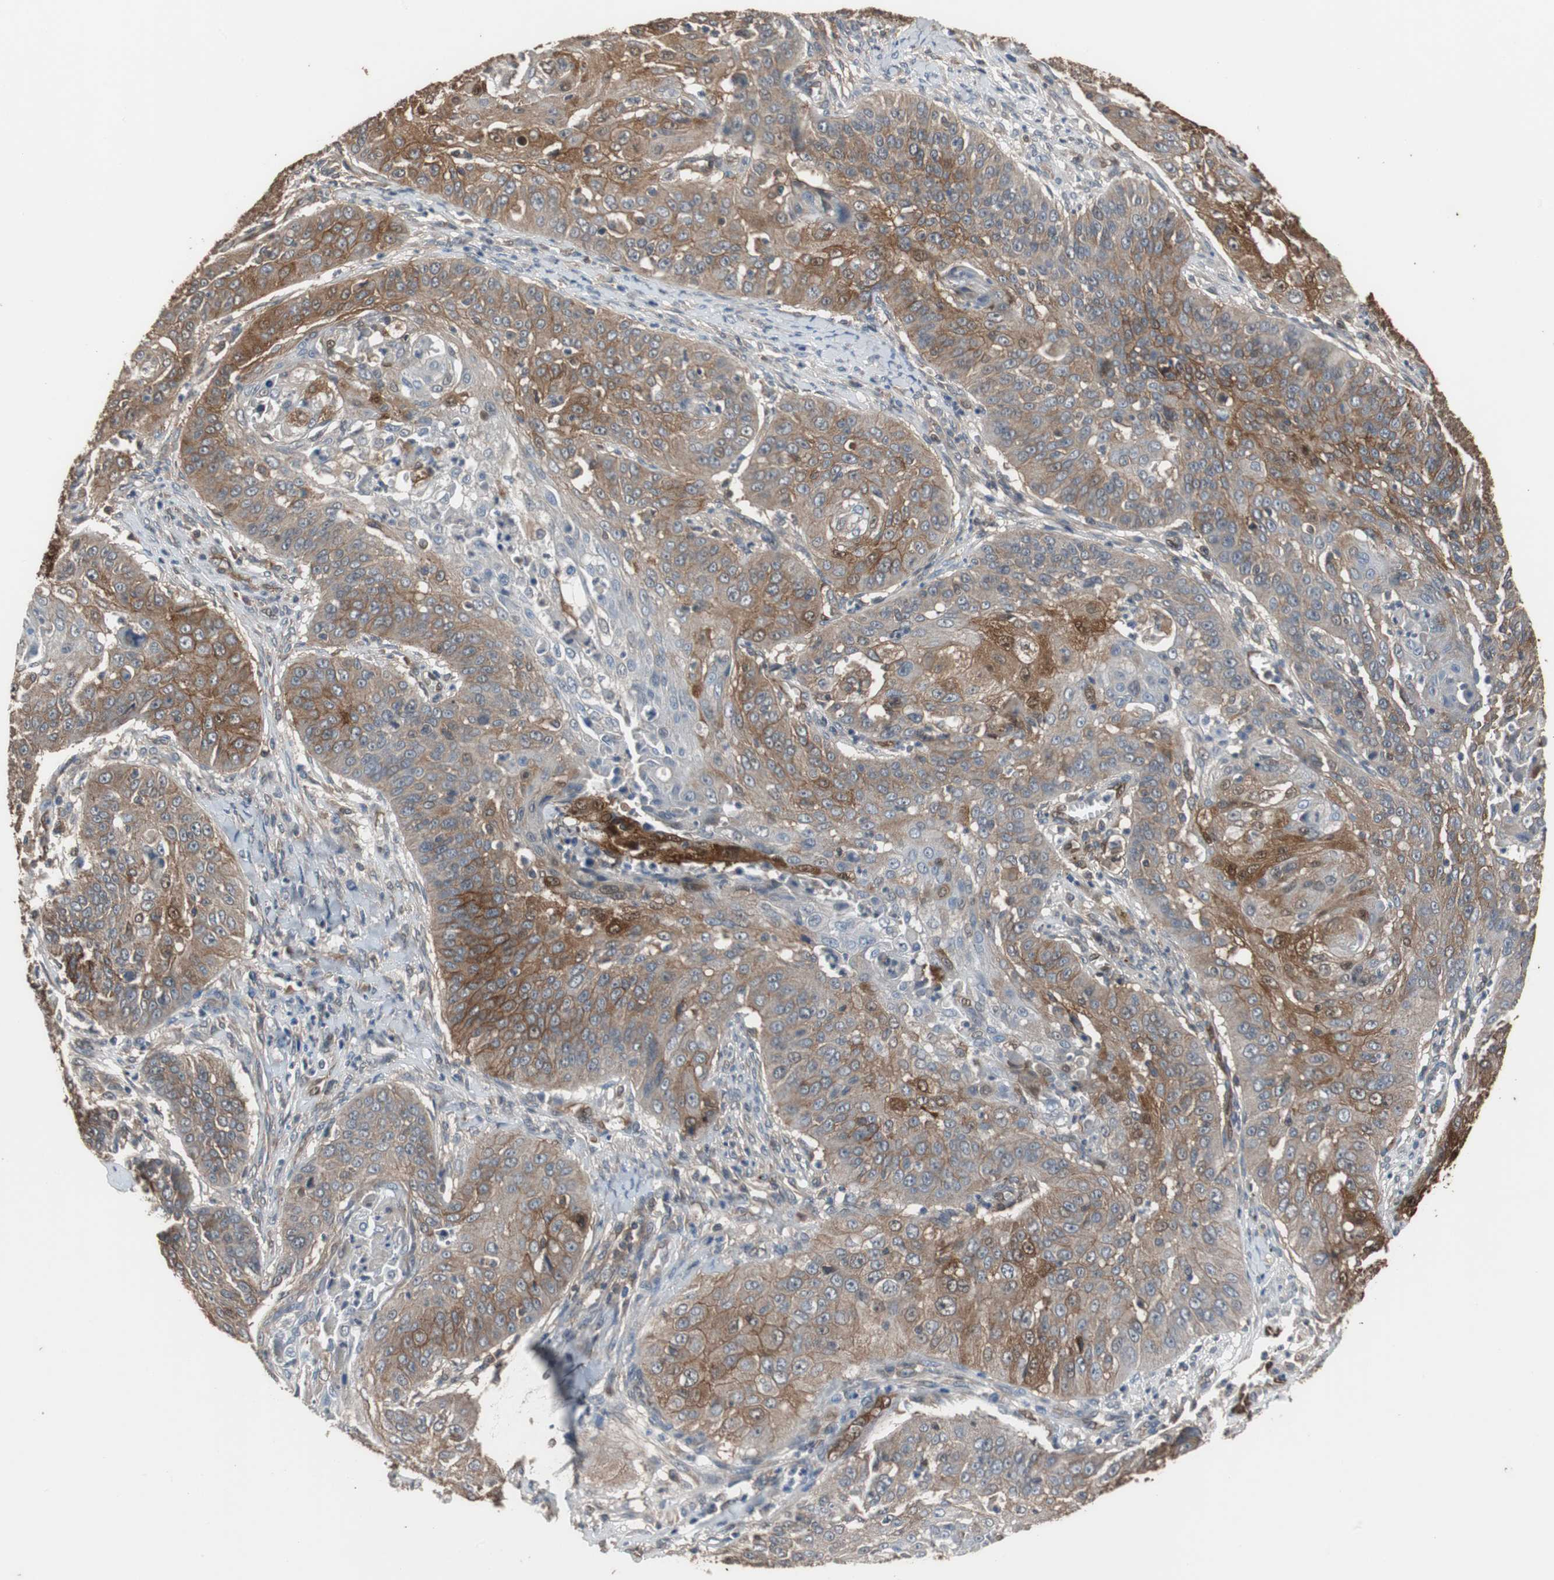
{"staining": {"intensity": "moderate", "quantity": ">75%", "location": "cytoplasmic/membranous"}, "tissue": "cervical cancer", "cell_type": "Tumor cells", "image_type": "cancer", "snomed": [{"axis": "morphology", "description": "Squamous cell carcinoma, NOS"}, {"axis": "topography", "description": "Cervix"}], "caption": "Moderate cytoplasmic/membranous positivity is seen in about >75% of tumor cells in cervical squamous cell carcinoma.", "gene": "NDRG1", "patient": {"sex": "female", "age": 64}}